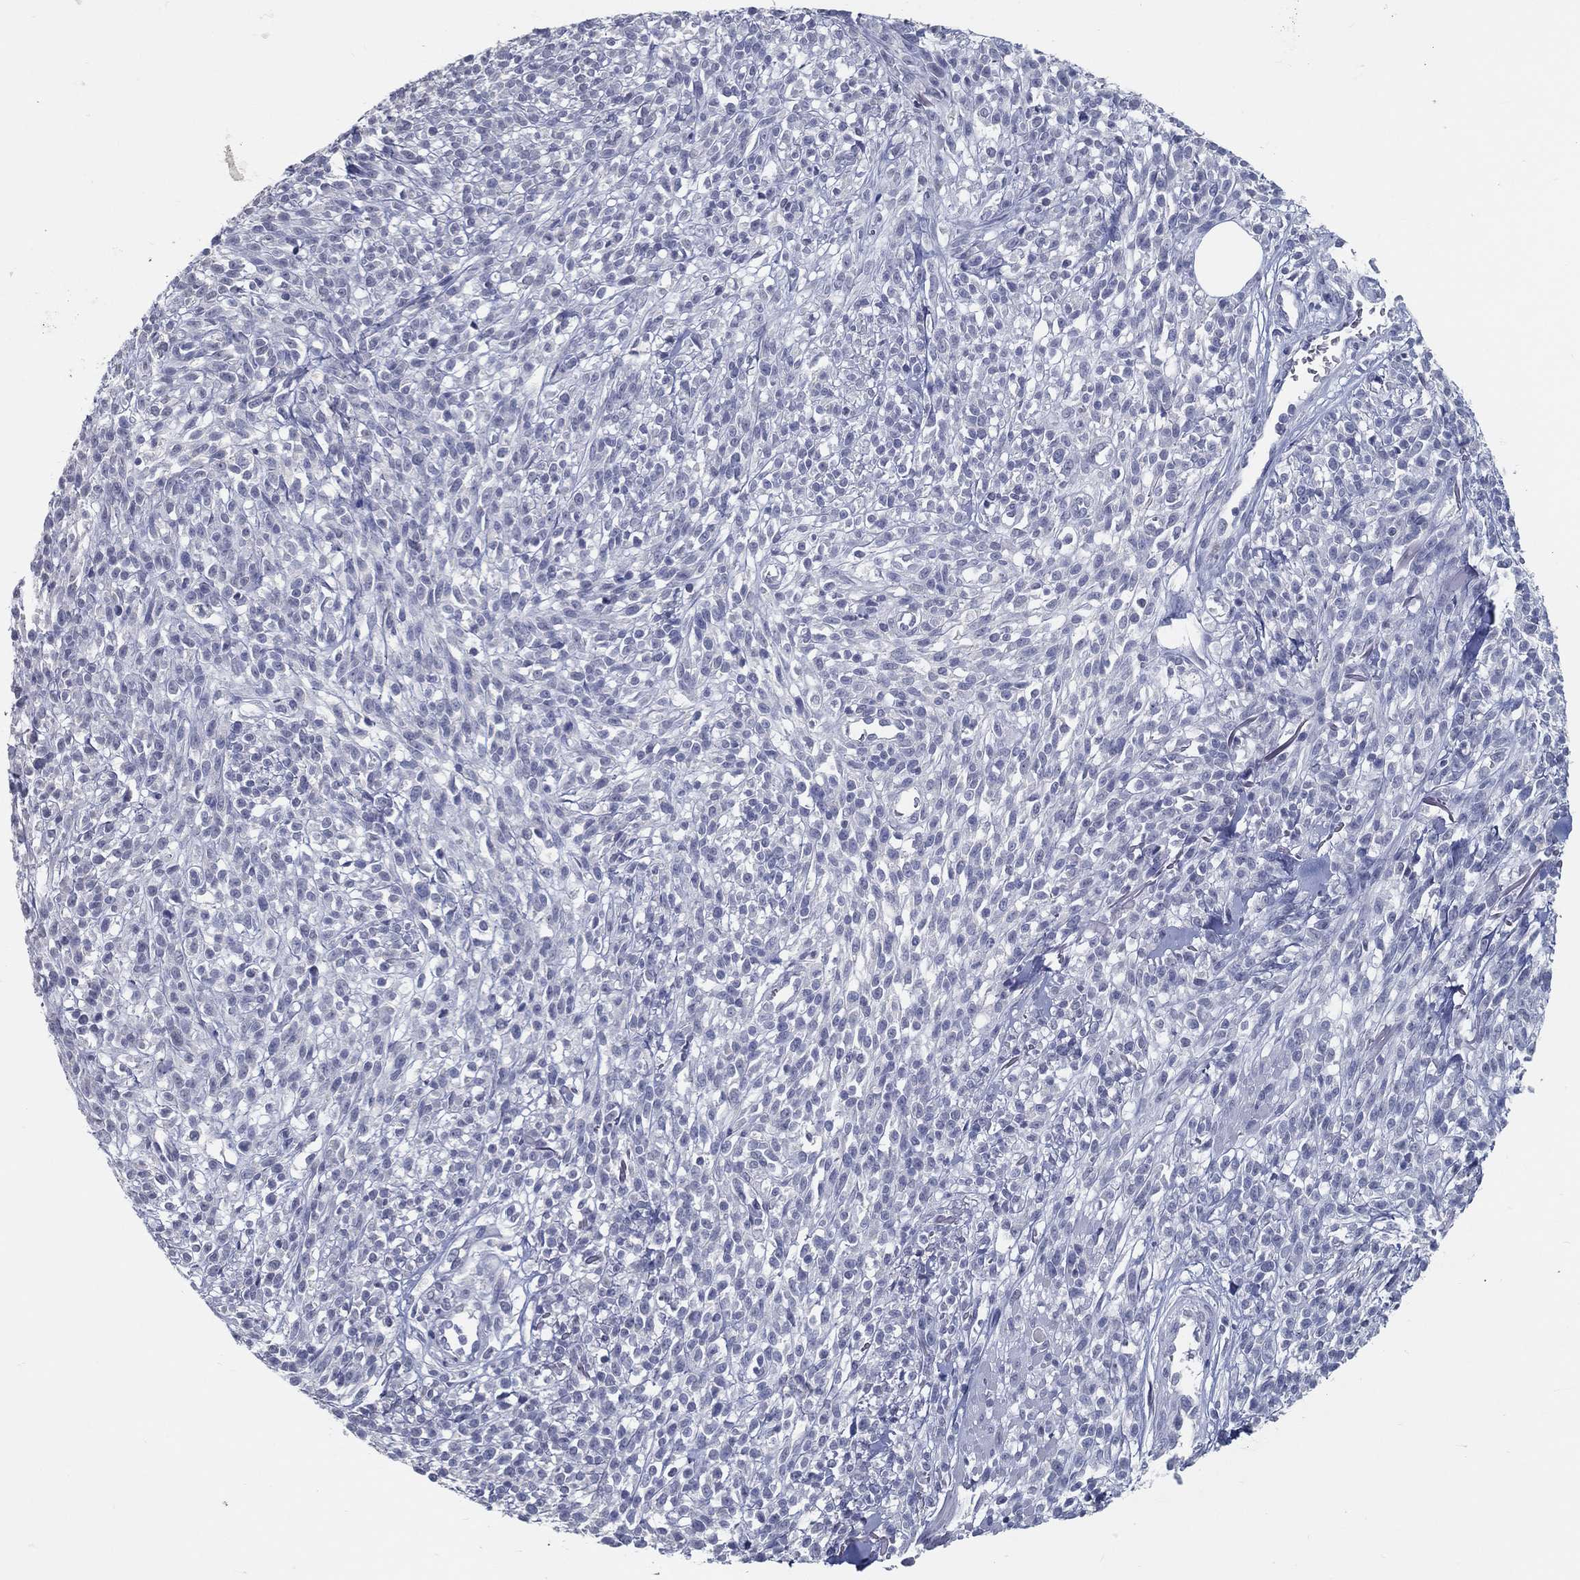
{"staining": {"intensity": "negative", "quantity": "none", "location": "none"}, "tissue": "melanoma", "cell_type": "Tumor cells", "image_type": "cancer", "snomed": [{"axis": "morphology", "description": "Malignant melanoma, NOS"}, {"axis": "topography", "description": "Skin"}, {"axis": "topography", "description": "Skin of trunk"}], "caption": "This is an IHC photomicrograph of human melanoma. There is no expression in tumor cells.", "gene": "ACE2", "patient": {"sex": "male", "age": 74}}